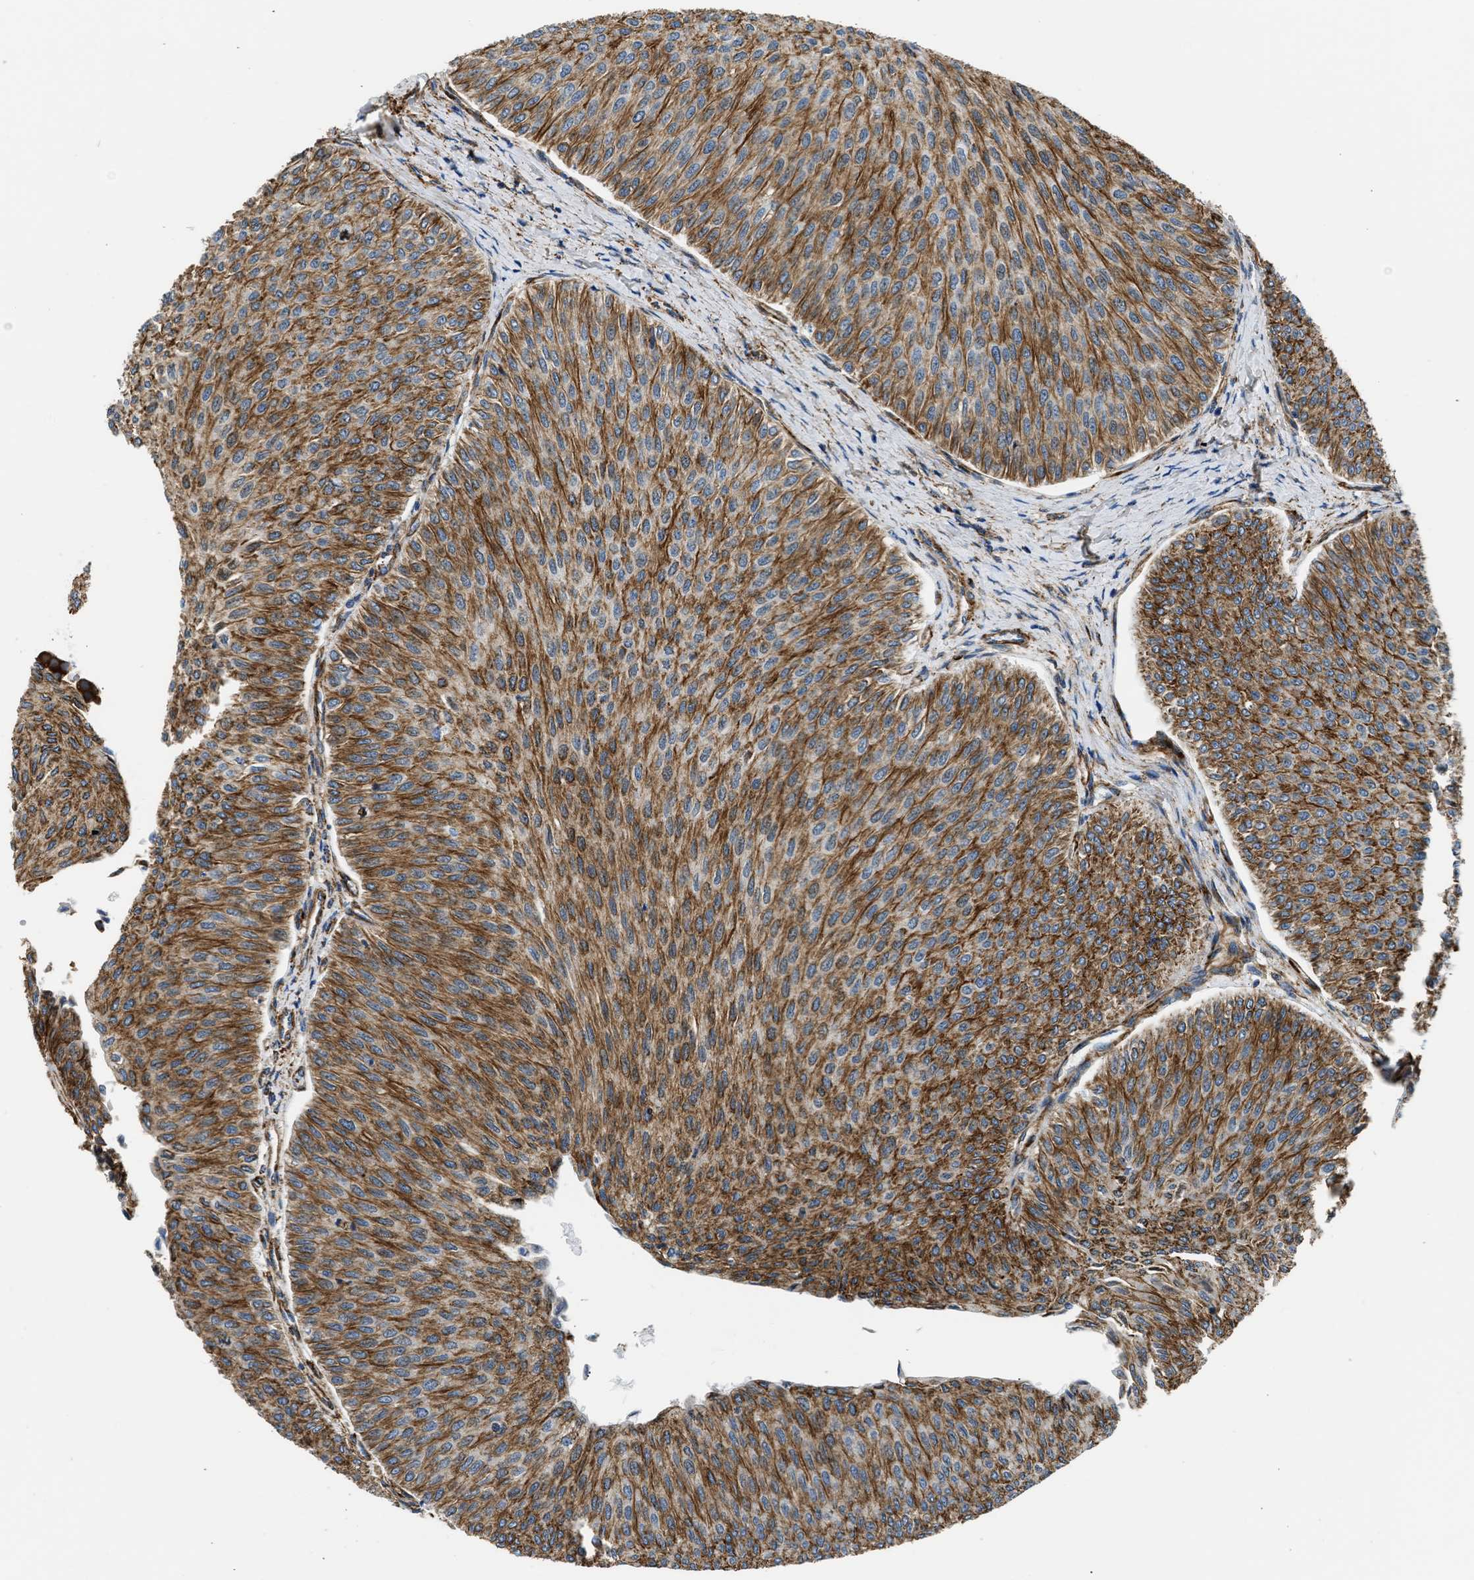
{"staining": {"intensity": "moderate", "quantity": ">75%", "location": "cytoplasmic/membranous"}, "tissue": "urothelial cancer", "cell_type": "Tumor cells", "image_type": "cancer", "snomed": [{"axis": "morphology", "description": "Urothelial carcinoma, Low grade"}, {"axis": "topography", "description": "Urinary bladder"}], "caption": "Protein expression analysis of human urothelial carcinoma (low-grade) reveals moderate cytoplasmic/membranous staining in approximately >75% of tumor cells. The protein of interest is stained brown, and the nuclei are stained in blue (DAB (3,3'-diaminobenzidine) IHC with brightfield microscopy, high magnification).", "gene": "SEPTIN2", "patient": {"sex": "male", "age": 78}}